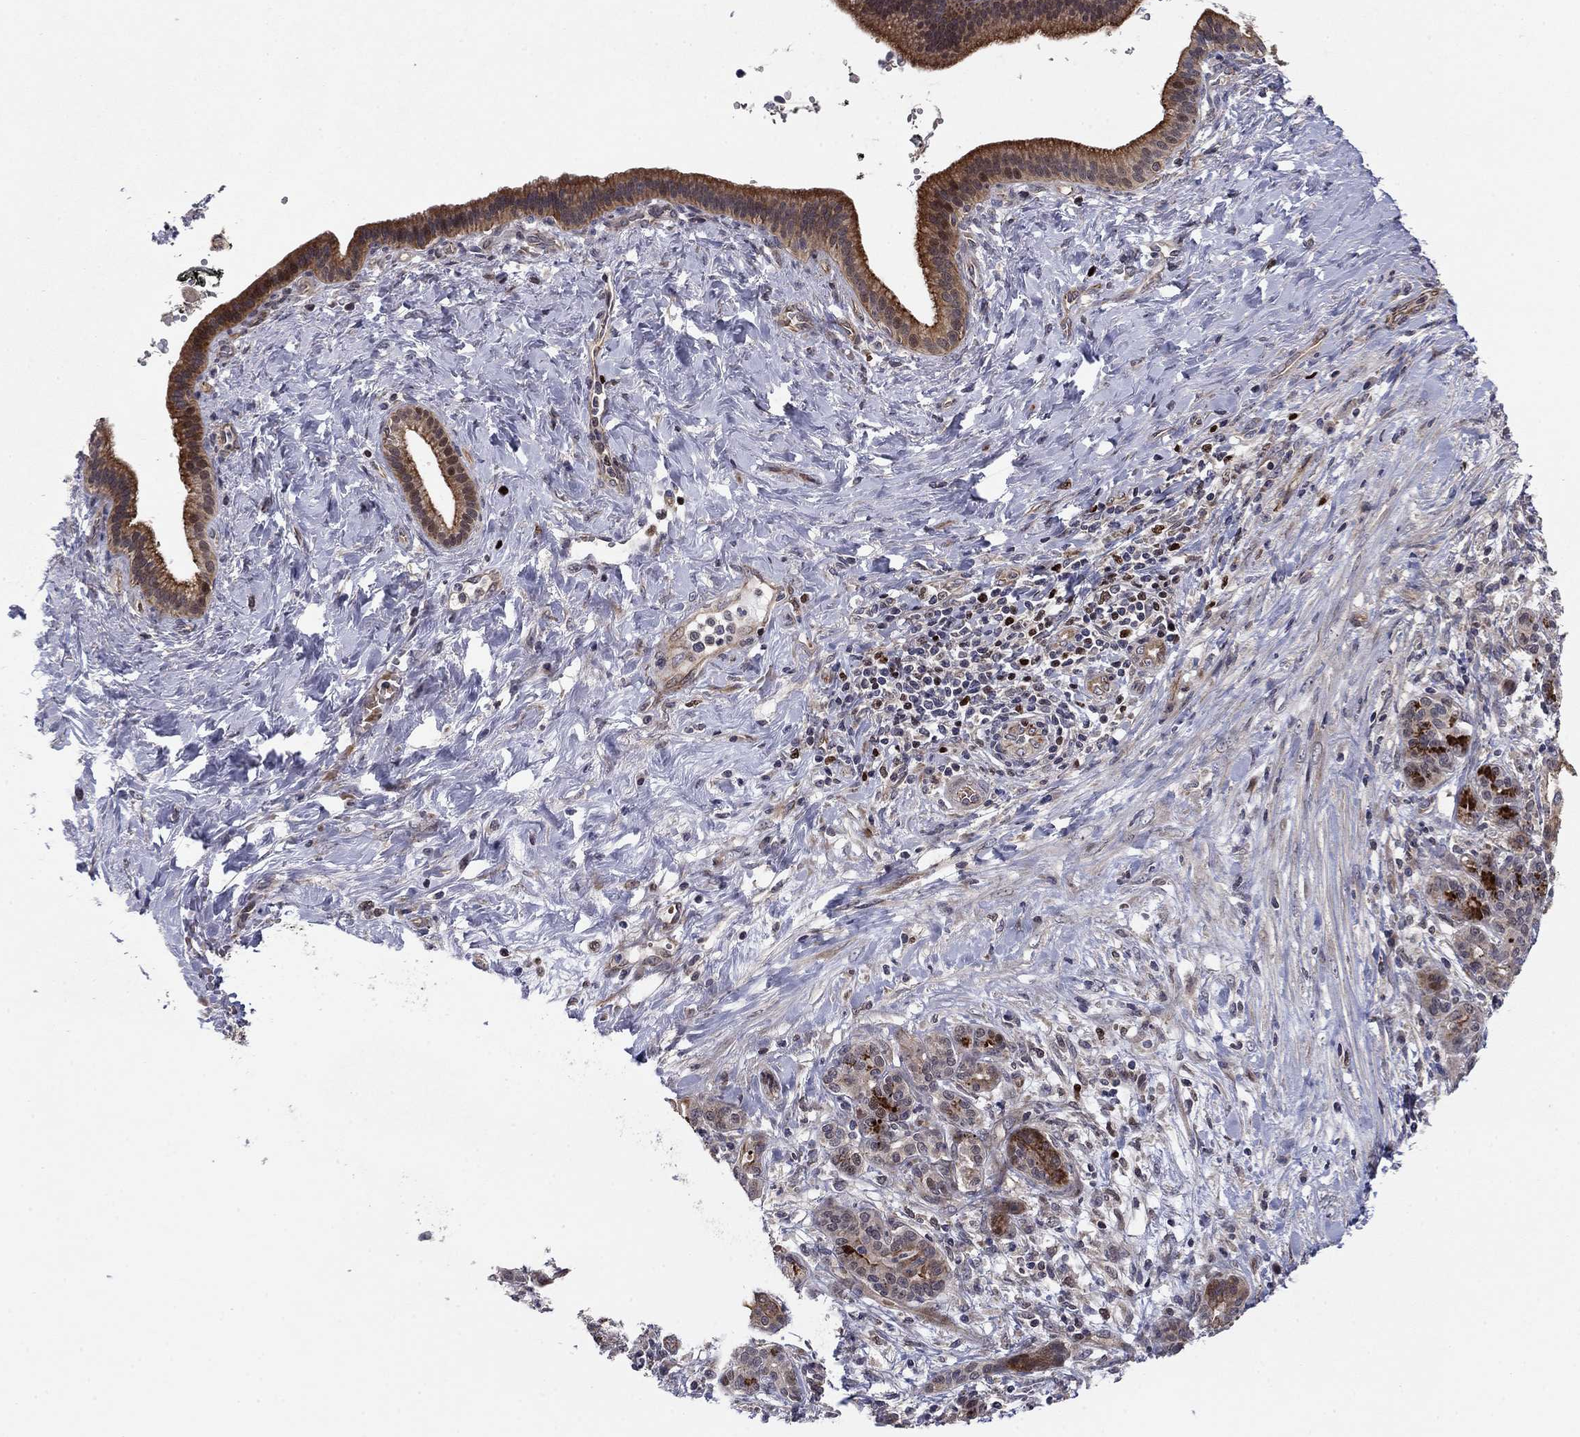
{"staining": {"intensity": "strong", "quantity": "<25%", "location": "cytoplasmic/membranous"}, "tissue": "pancreatic cancer", "cell_type": "Tumor cells", "image_type": "cancer", "snomed": [{"axis": "morphology", "description": "Adenocarcinoma, NOS"}, {"axis": "topography", "description": "Pancreas"}], "caption": "High-power microscopy captured an immunohistochemistry micrograph of adenocarcinoma (pancreatic), revealing strong cytoplasmic/membranous positivity in about <25% of tumor cells.", "gene": "BCL11A", "patient": {"sex": "male", "age": 44}}